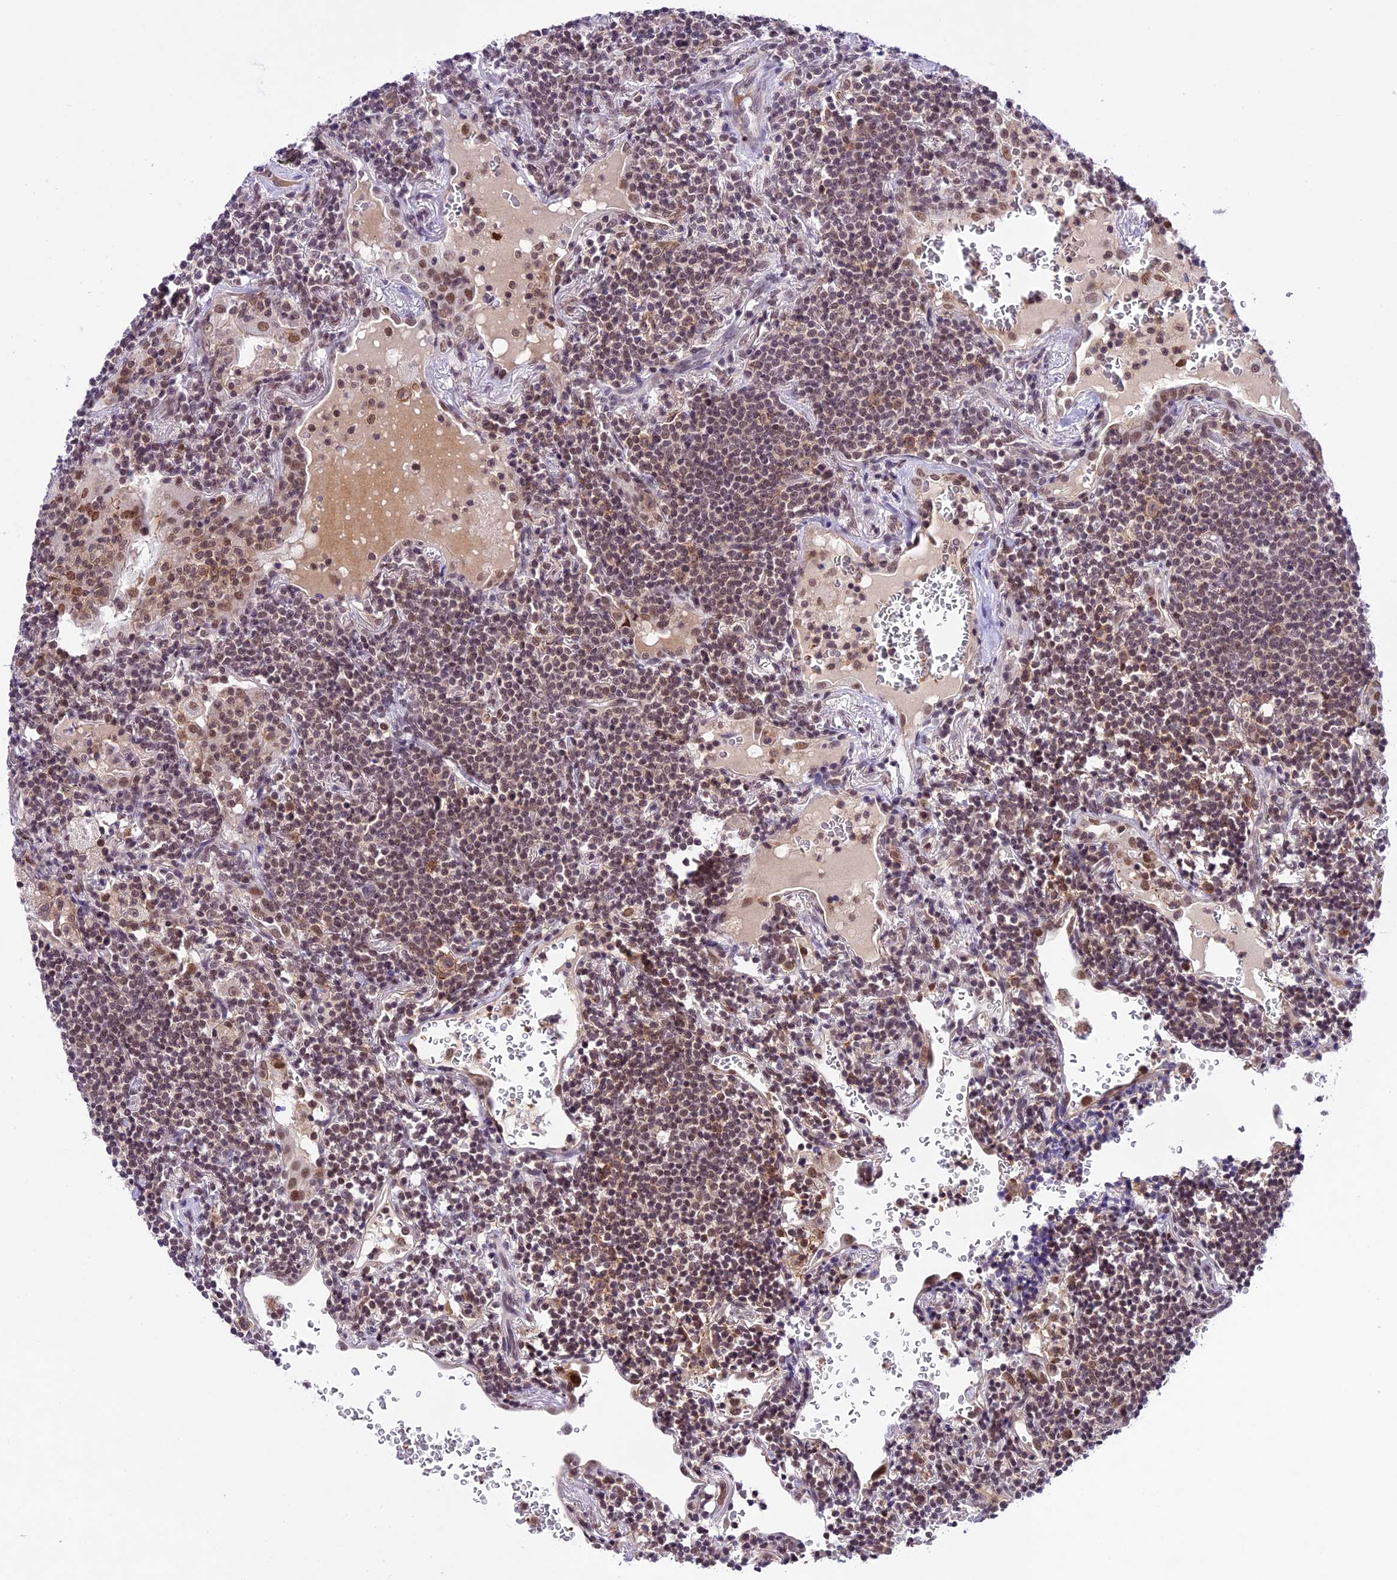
{"staining": {"intensity": "weak", "quantity": "25%-75%", "location": "nuclear"}, "tissue": "lymphoma", "cell_type": "Tumor cells", "image_type": "cancer", "snomed": [{"axis": "morphology", "description": "Malignant lymphoma, non-Hodgkin's type, Low grade"}, {"axis": "topography", "description": "Lung"}], "caption": "Immunohistochemical staining of human lymphoma demonstrates low levels of weak nuclear protein expression in about 25%-75% of tumor cells. (DAB (3,3'-diaminobenzidine) IHC with brightfield microscopy, high magnification).", "gene": "SHKBP1", "patient": {"sex": "female", "age": 71}}